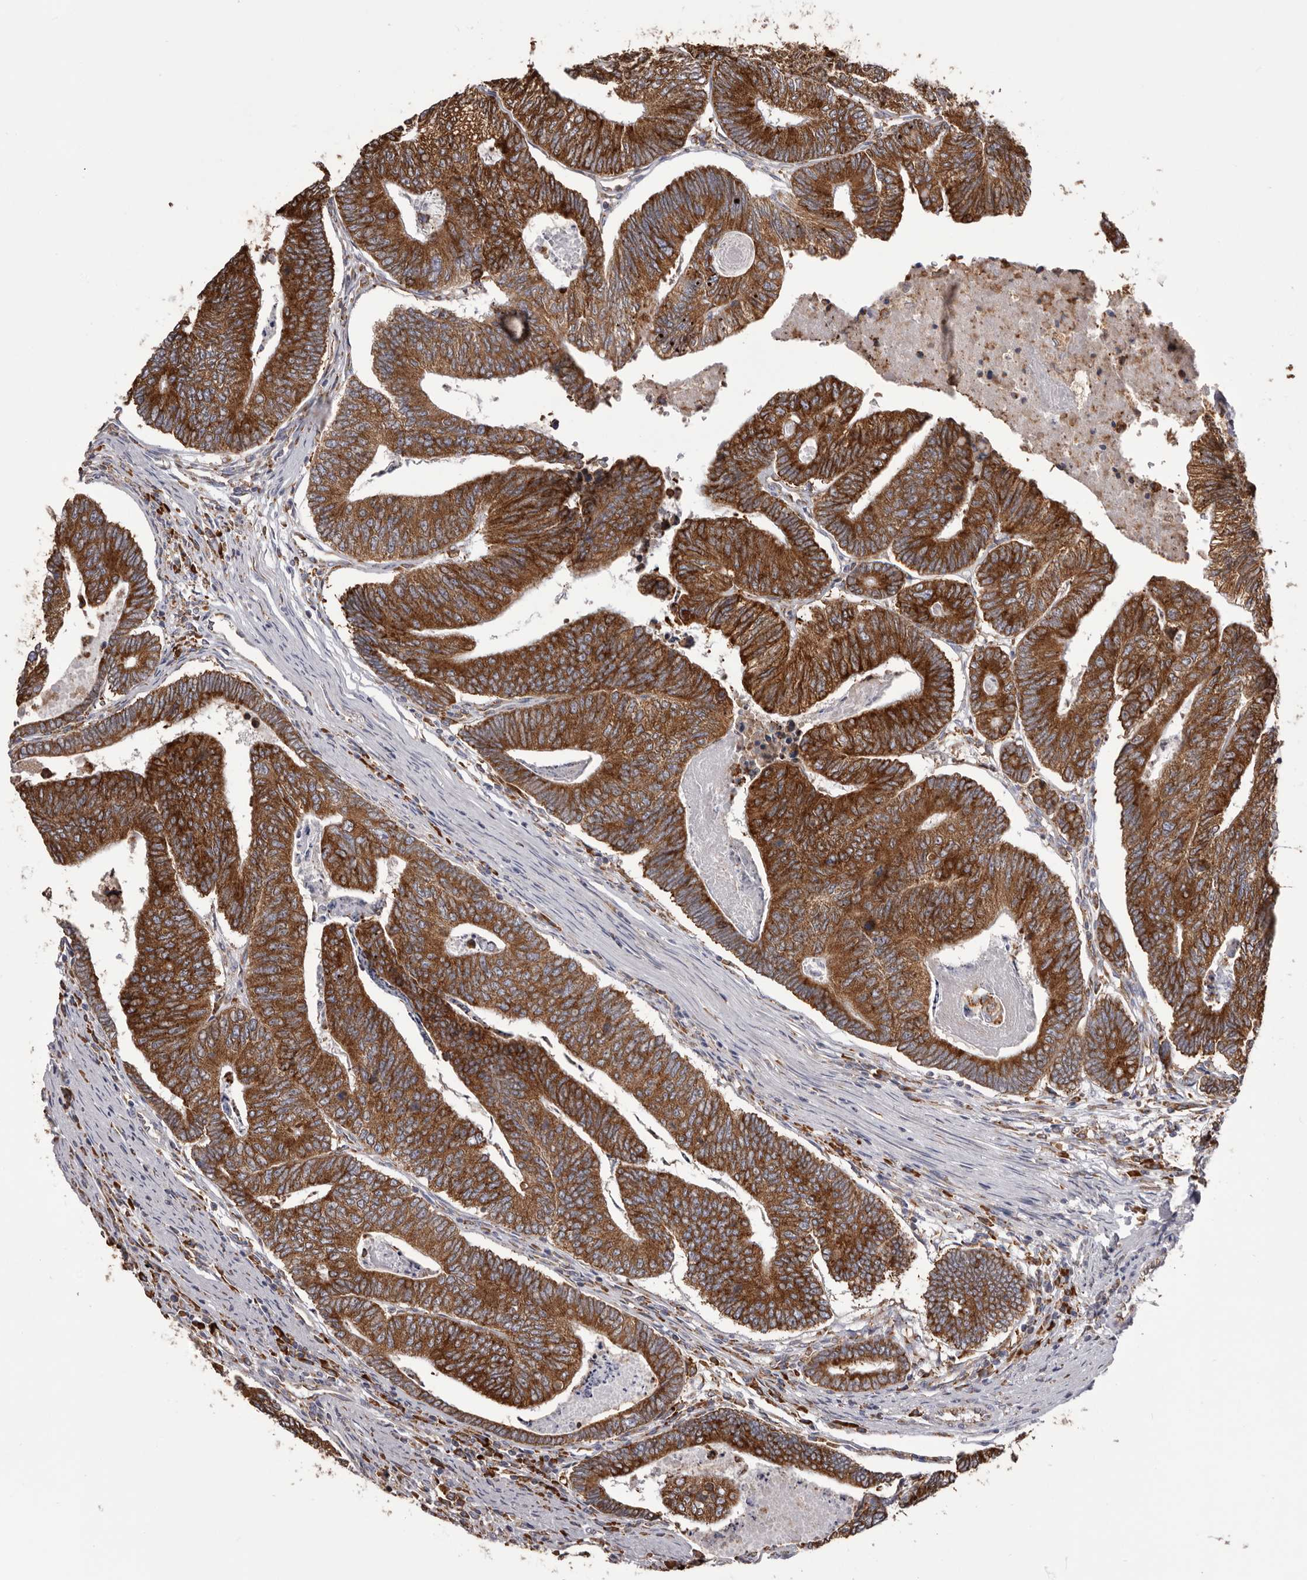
{"staining": {"intensity": "strong", "quantity": ">75%", "location": "cytoplasmic/membranous"}, "tissue": "colorectal cancer", "cell_type": "Tumor cells", "image_type": "cancer", "snomed": [{"axis": "morphology", "description": "Adenocarcinoma, NOS"}, {"axis": "topography", "description": "Colon"}], "caption": "Colorectal adenocarcinoma tissue exhibits strong cytoplasmic/membranous expression in about >75% of tumor cells", "gene": "QRSL1", "patient": {"sex": "female", "age": 67}}